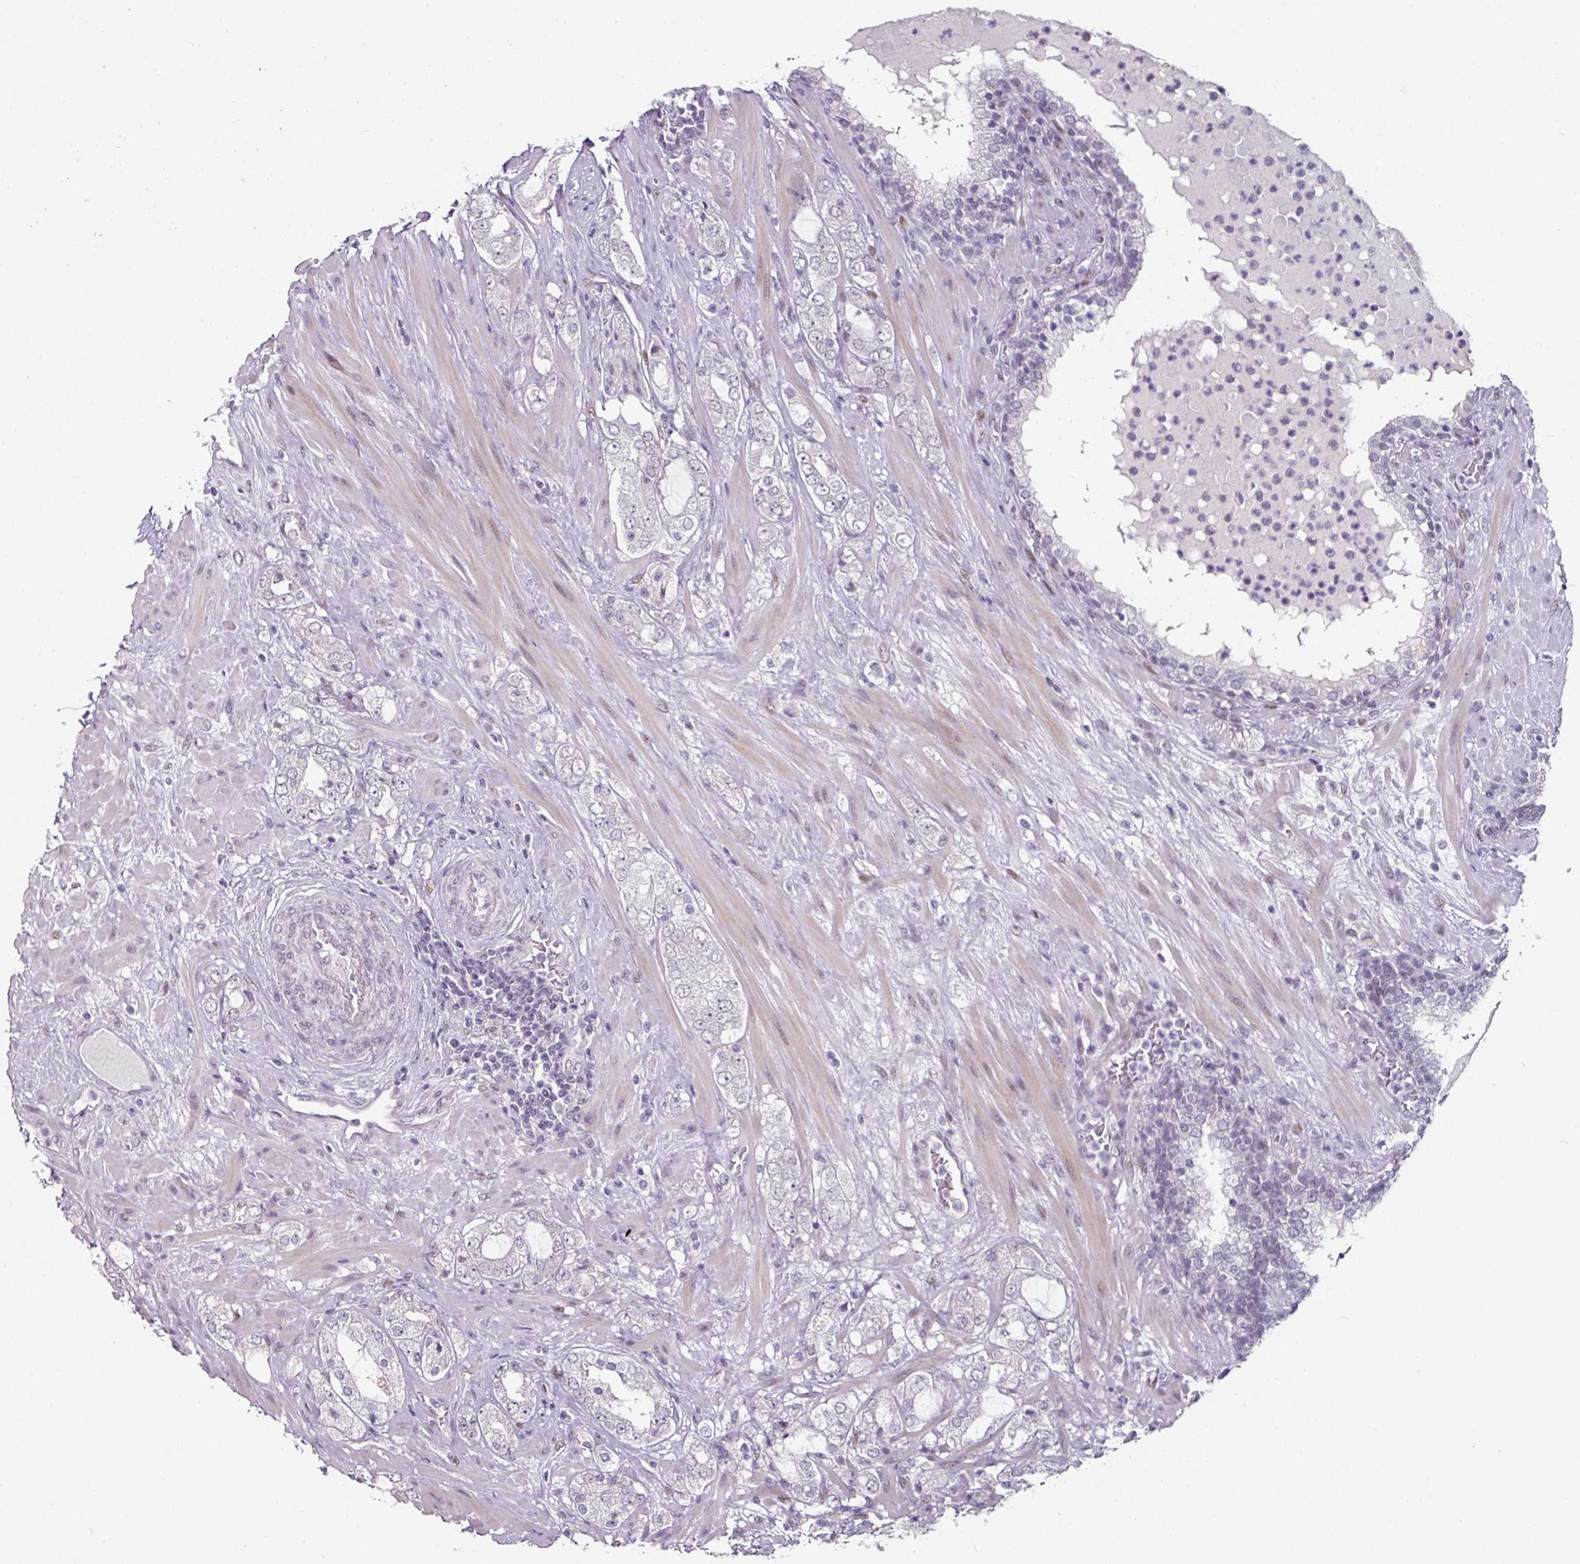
{"staining": {"intensity": "negative", "quantity": "none", "location": "none"}, "tissue": "prostate cancer", "cell_type": "Tumor cells", "image_type": "cancer", "snomed": [{"axis": "morphology", "description": "Adenocarcinoma, High grade"}, {"axis": "topography", "description": "Prostate"}], "caption": "A micrograph of prostate cancer (adenocarcinoma (high-grade)) stained for a protein demonstrates no brown staining in tumor cells.", "gene": "ELK1", "patient": {"sex": "male", "age": 64}}